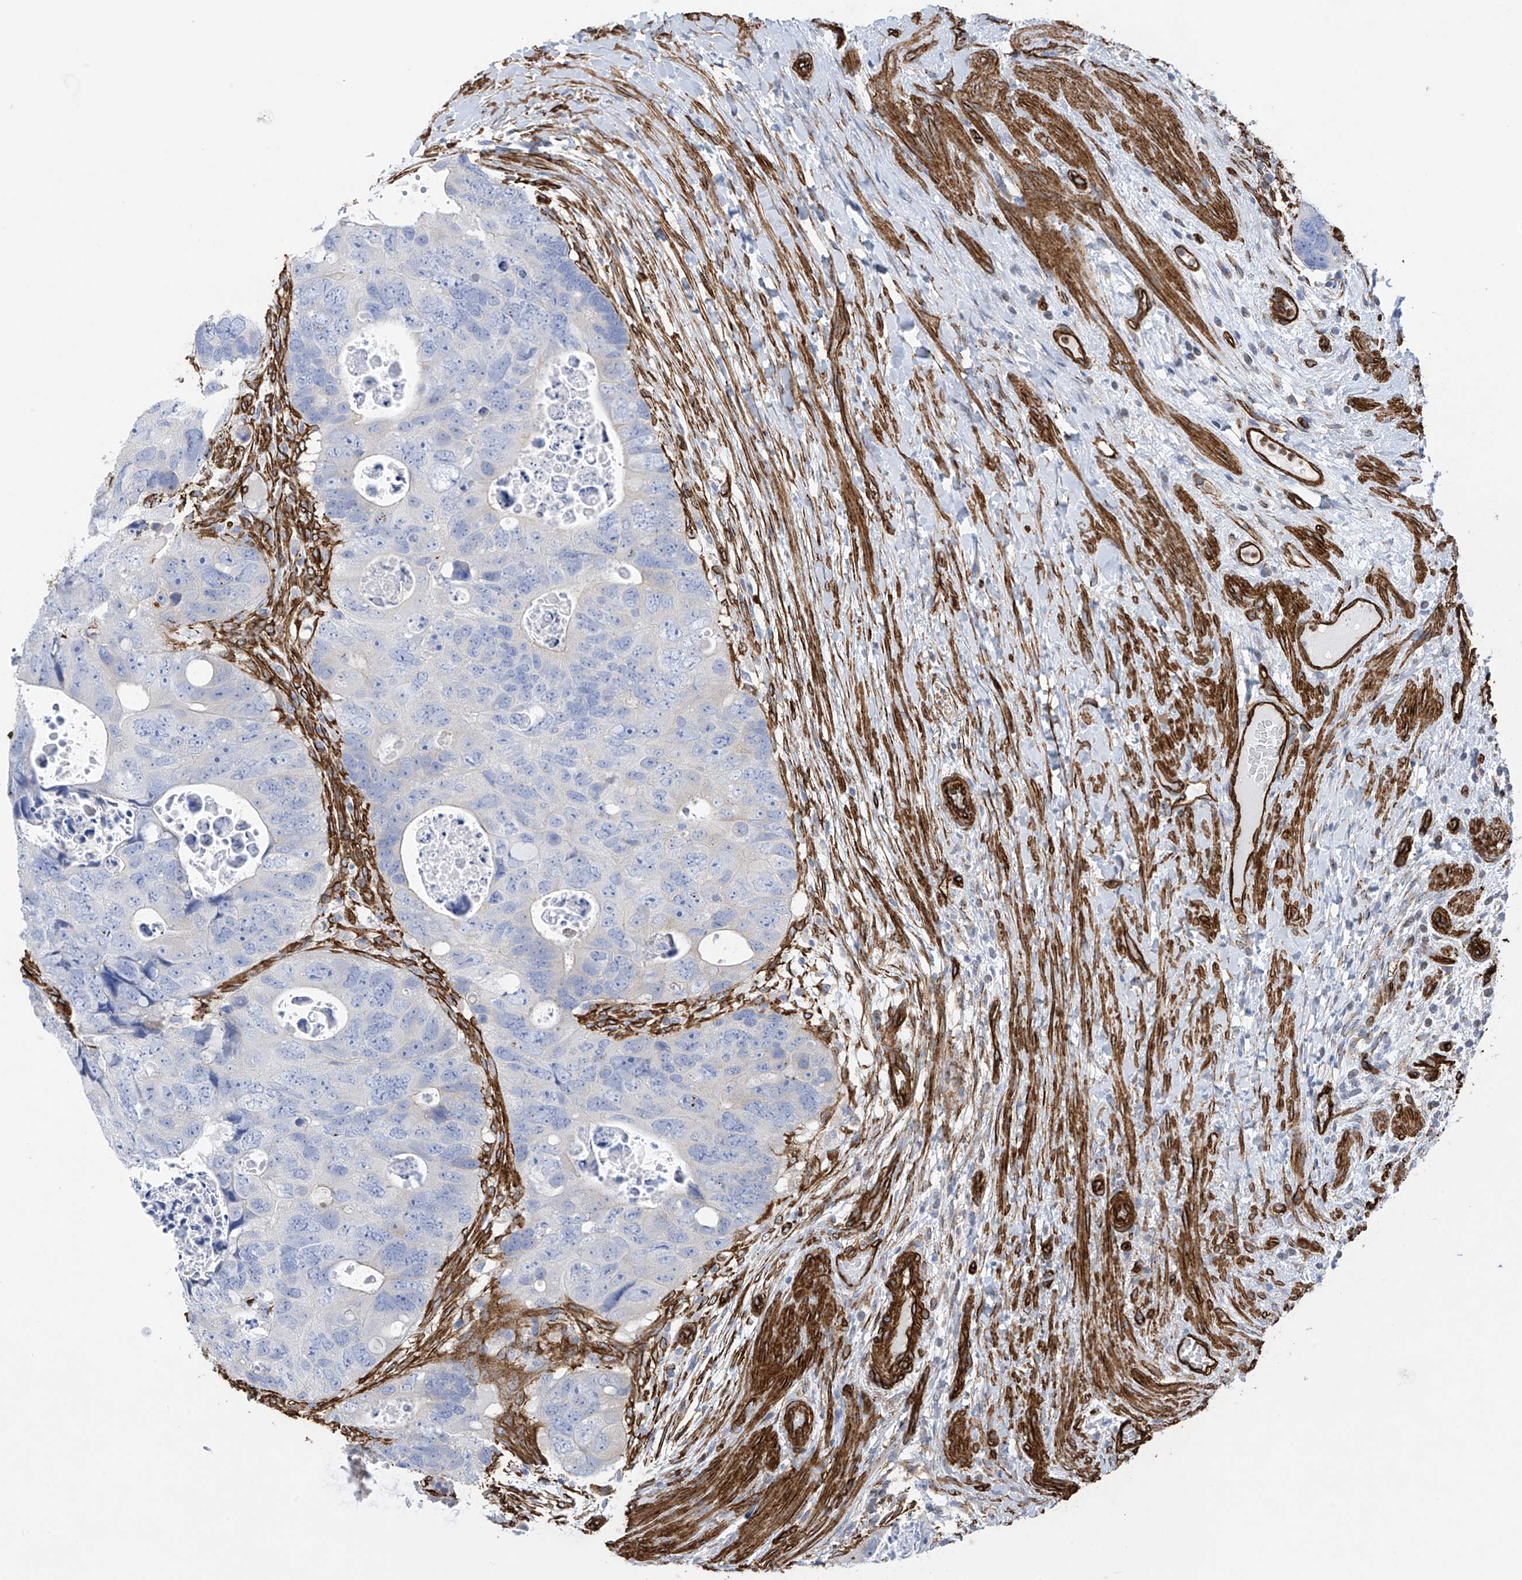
{"staining": {"intensity": "negative", "quantity": "none", "location": "none"}, "tissue": "colorectal cancer", "cell_type": "Tumor cells", "image_type": "cancer", "snomed": [{"axis": "morphology", "description": "Adenocarcinoma, NOS"}, {"axis": "topography", "description": "Rectum"}], "caption": "A high-resolution image shows immunohistochemistry staining of colorectal cancer (adenocarcinoma), which exhibits no significant staining in tumor cells.", "gene": "UBTD1", "patient": {"sex": "male", "age": 59}}